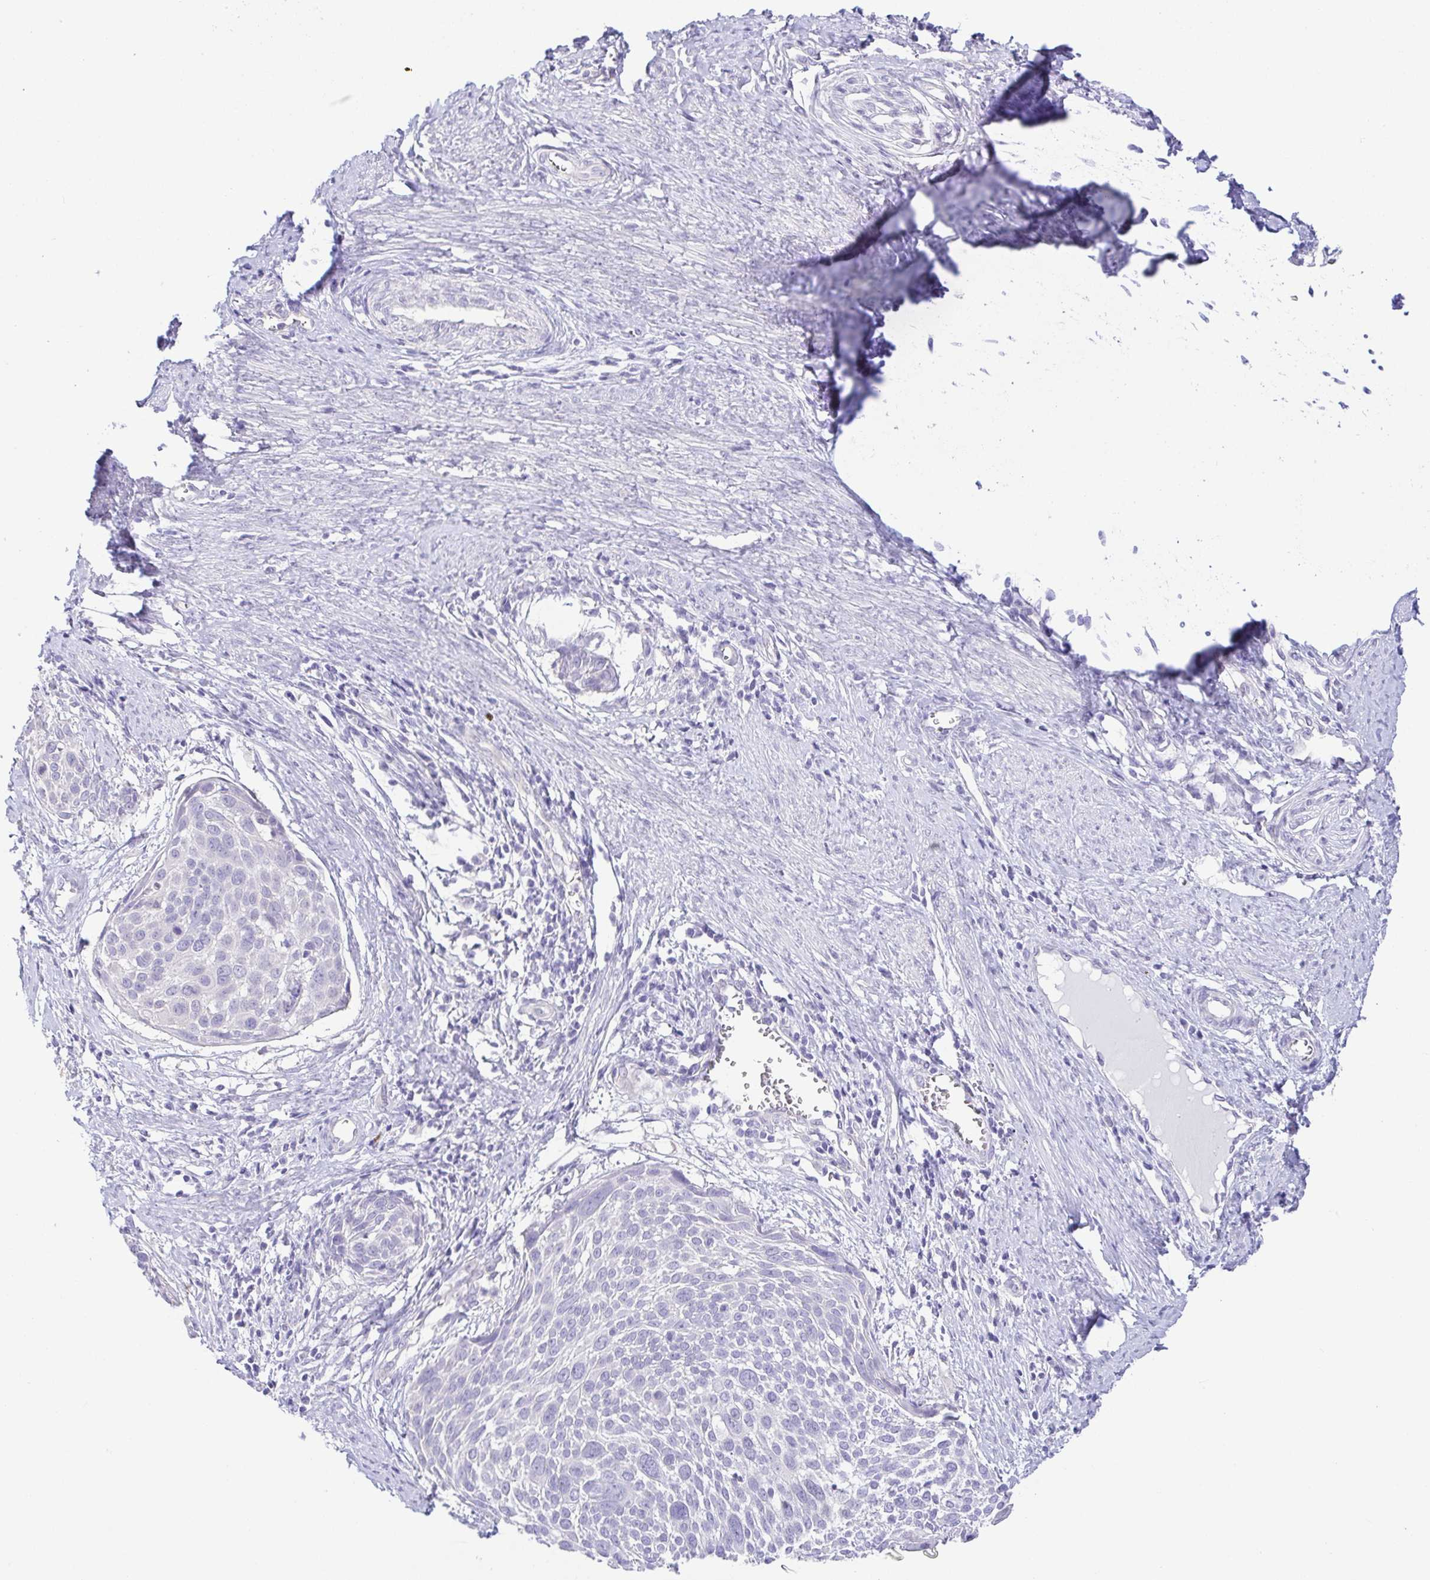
{"staining": {"intensity": "negative", "quantity": "none", "location": "none"}, "tissue": "cervical cancer", "cell_type": "Tumor cells", "image_type": "cancer", "snomed": [{"axis": "morphology", "description": "Squamous cell carcinoma, NOS"}, {"axis": "topography", "description": "Cervix"}], "caption": "An image of human cervical cancer is negative for staining in tumor cells.", "gene": "KRTDAP", "patient": {"sex": "female", "age": 39}}